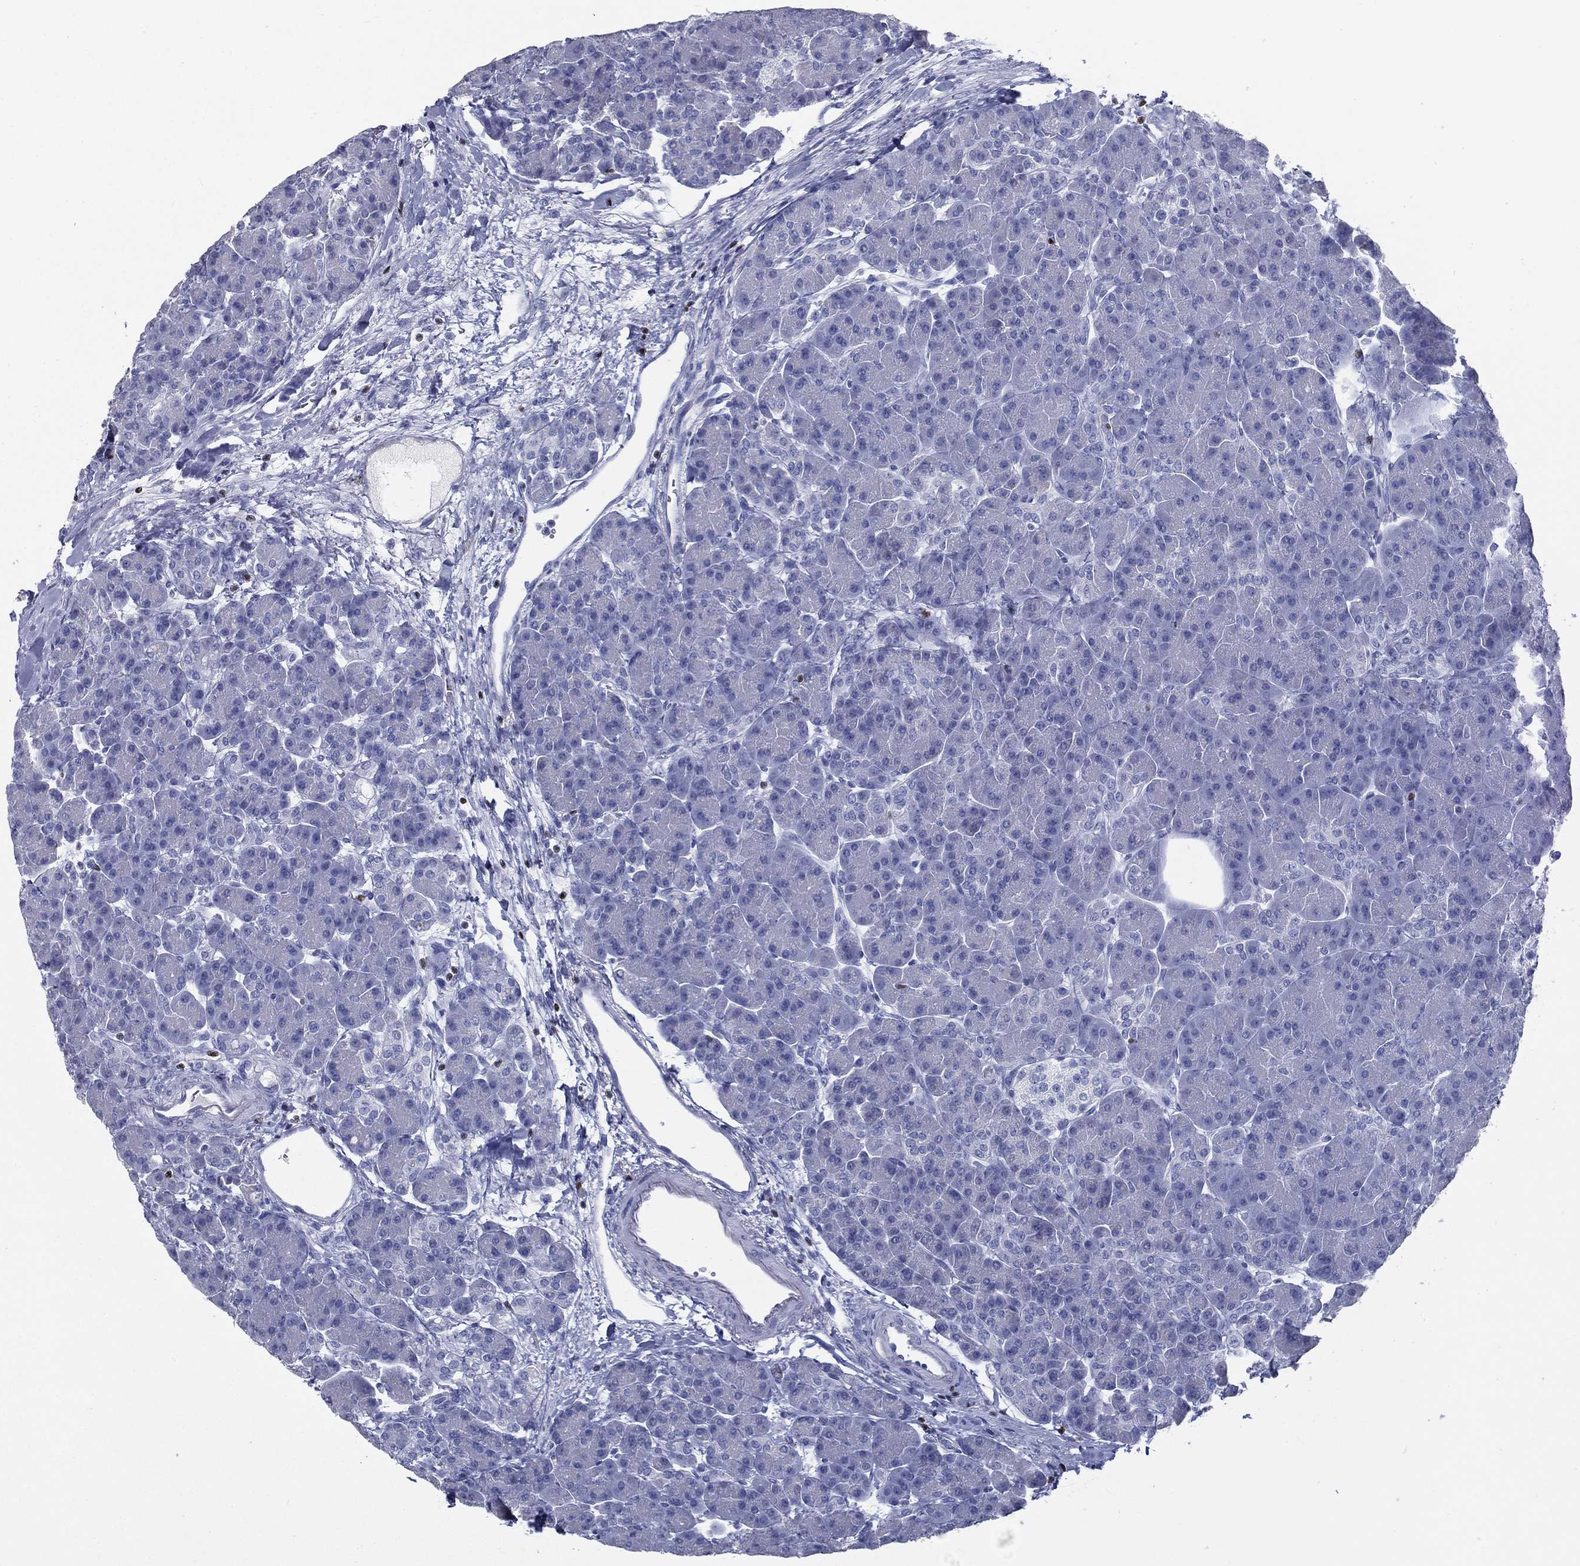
{"staining": {"intensity": "negative", "quantity": "none", "location": "none"}, "tissue": "pancreas", "cell_type": "Exocrine glandular cells", "image_type": "normal", "snomed": [{"axis": "morphology", "description": "Normal tissue, NOS"}, {"axis": "topography", "description": "Pancreas"}], "caption": "The IHC image has no significant positivity in exocrine glandular cells of pancreas.", "gene": "PYHIN1", "patient": {"sex": "female", "age": 63}}